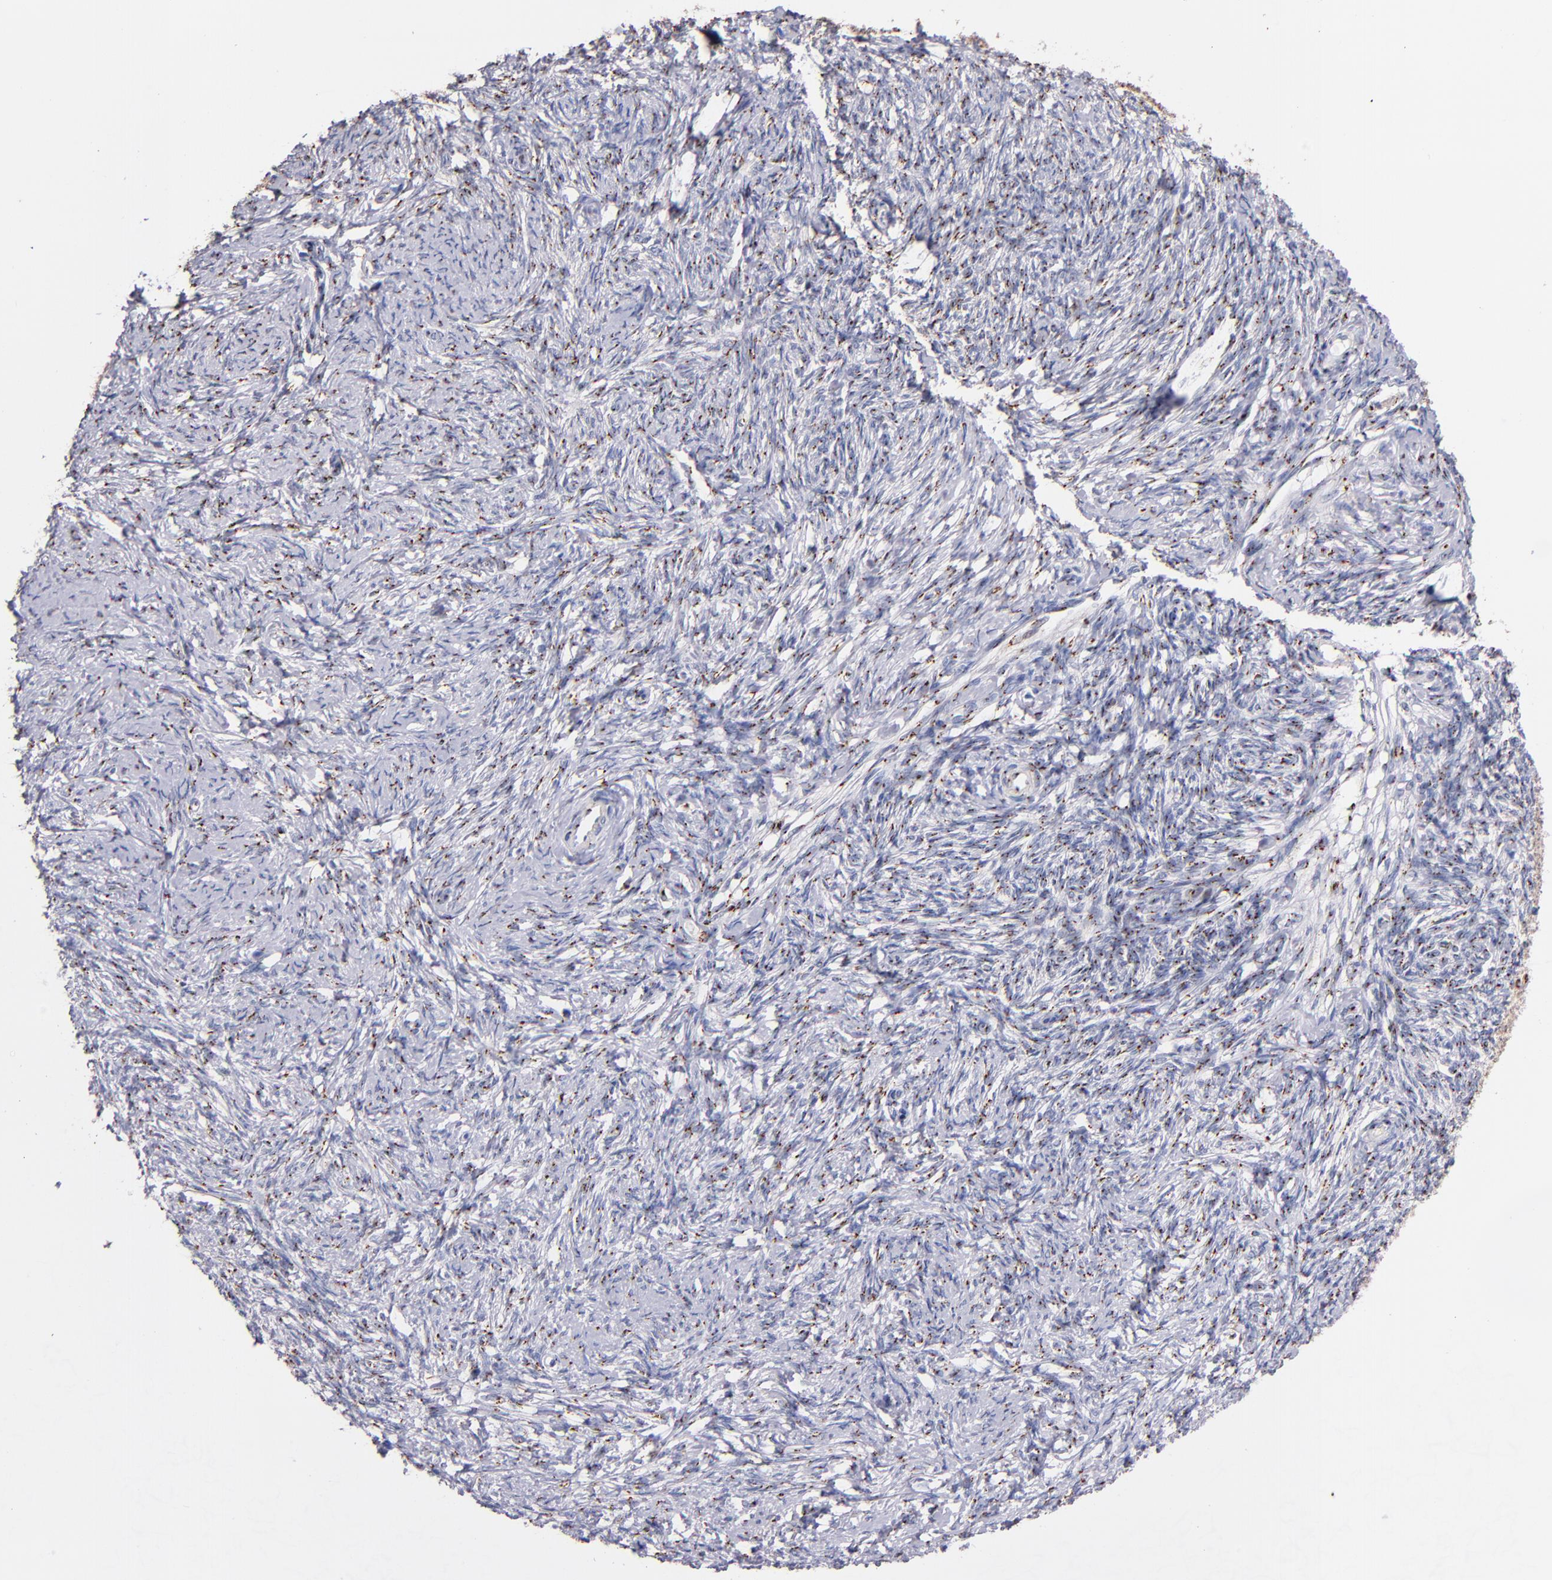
{"staining": {"intensity": "moderate", "quantity": "25%-75%", "location": "cytoplasmic/membranous"}, "tissue": "ovarian cancer", "cell_type": "Tumor cells", "image_type": "cancer", "snomed": [{"axis": "morphology", "description": "Normal tissue, NOS"}, {"axis": "morphology", "description": "Cystadenocarcinoma, serous, NOS"}, {"axis": "topography", "description": "Ovary"}], "caption": "Tumor cells show medium levels of moderate cytoplasmic/membranous staining in about 25%-75% of cells in human ovarian cancer (serous cystadenocarcinoma). The staining was performed using DAB (3,3'-diaminobenzidine) to visualize the protein expression in brown, while the nuclei were stained in blue with hematoxylin (Magnification: 20x).", "gene": "GOLIM4", "patient": {"sex": "female", "age": 62}}